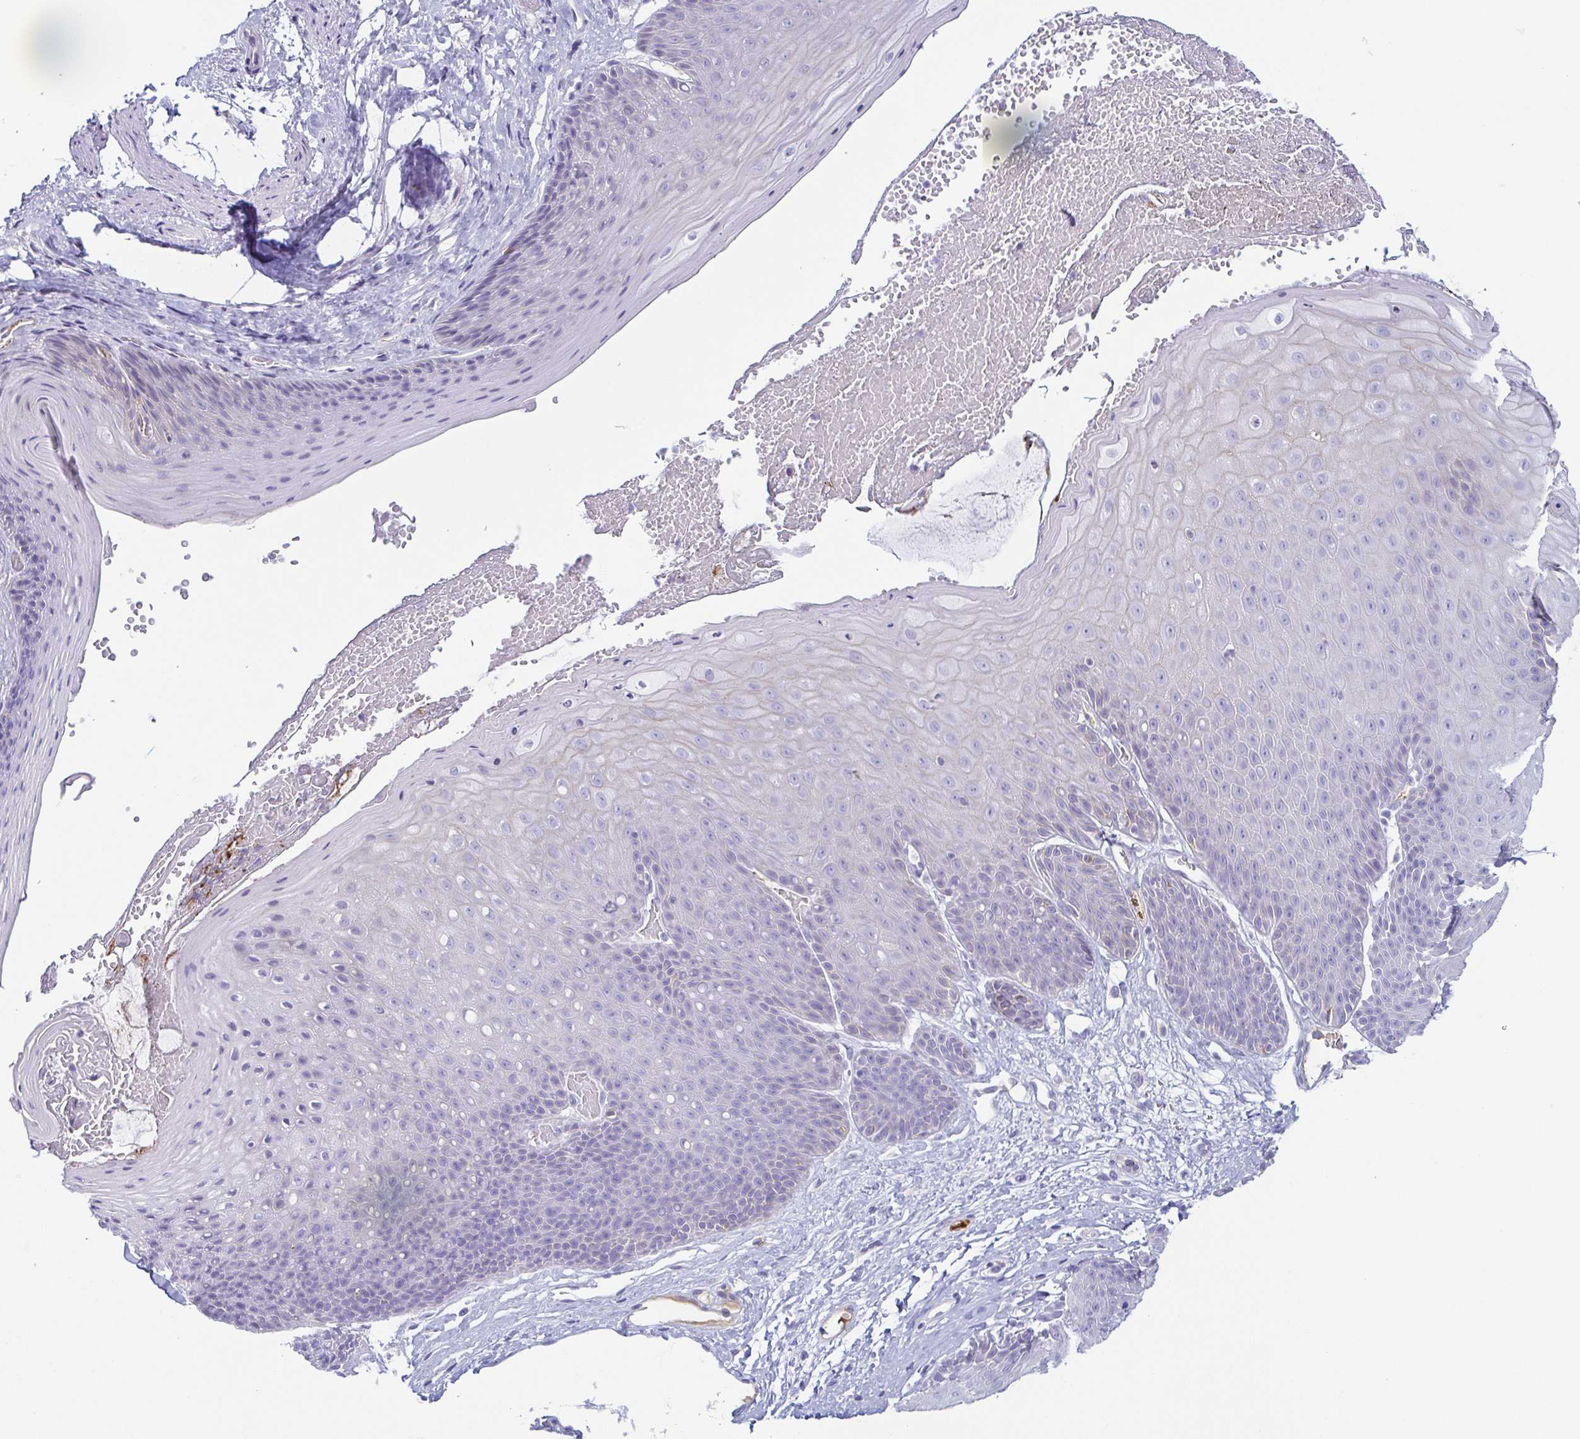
{"staining": {"intensity": "negative", "quantity": "none", "location": "none"}, "tissue": "skin", "cell_type": "Epidermal cells", "image_type": "normal", "snomed": [{"axis": "morphology", "description": "Normal tissue, NOS"}, {"axis": "topography", "description": "Anal"}], "caption": "A histopathology image of skin stained for a protein exhibits no brown staining in epidermal cells.", "gene": "LDLRAD1", "patient": {"sex": "male", "age": 53}}